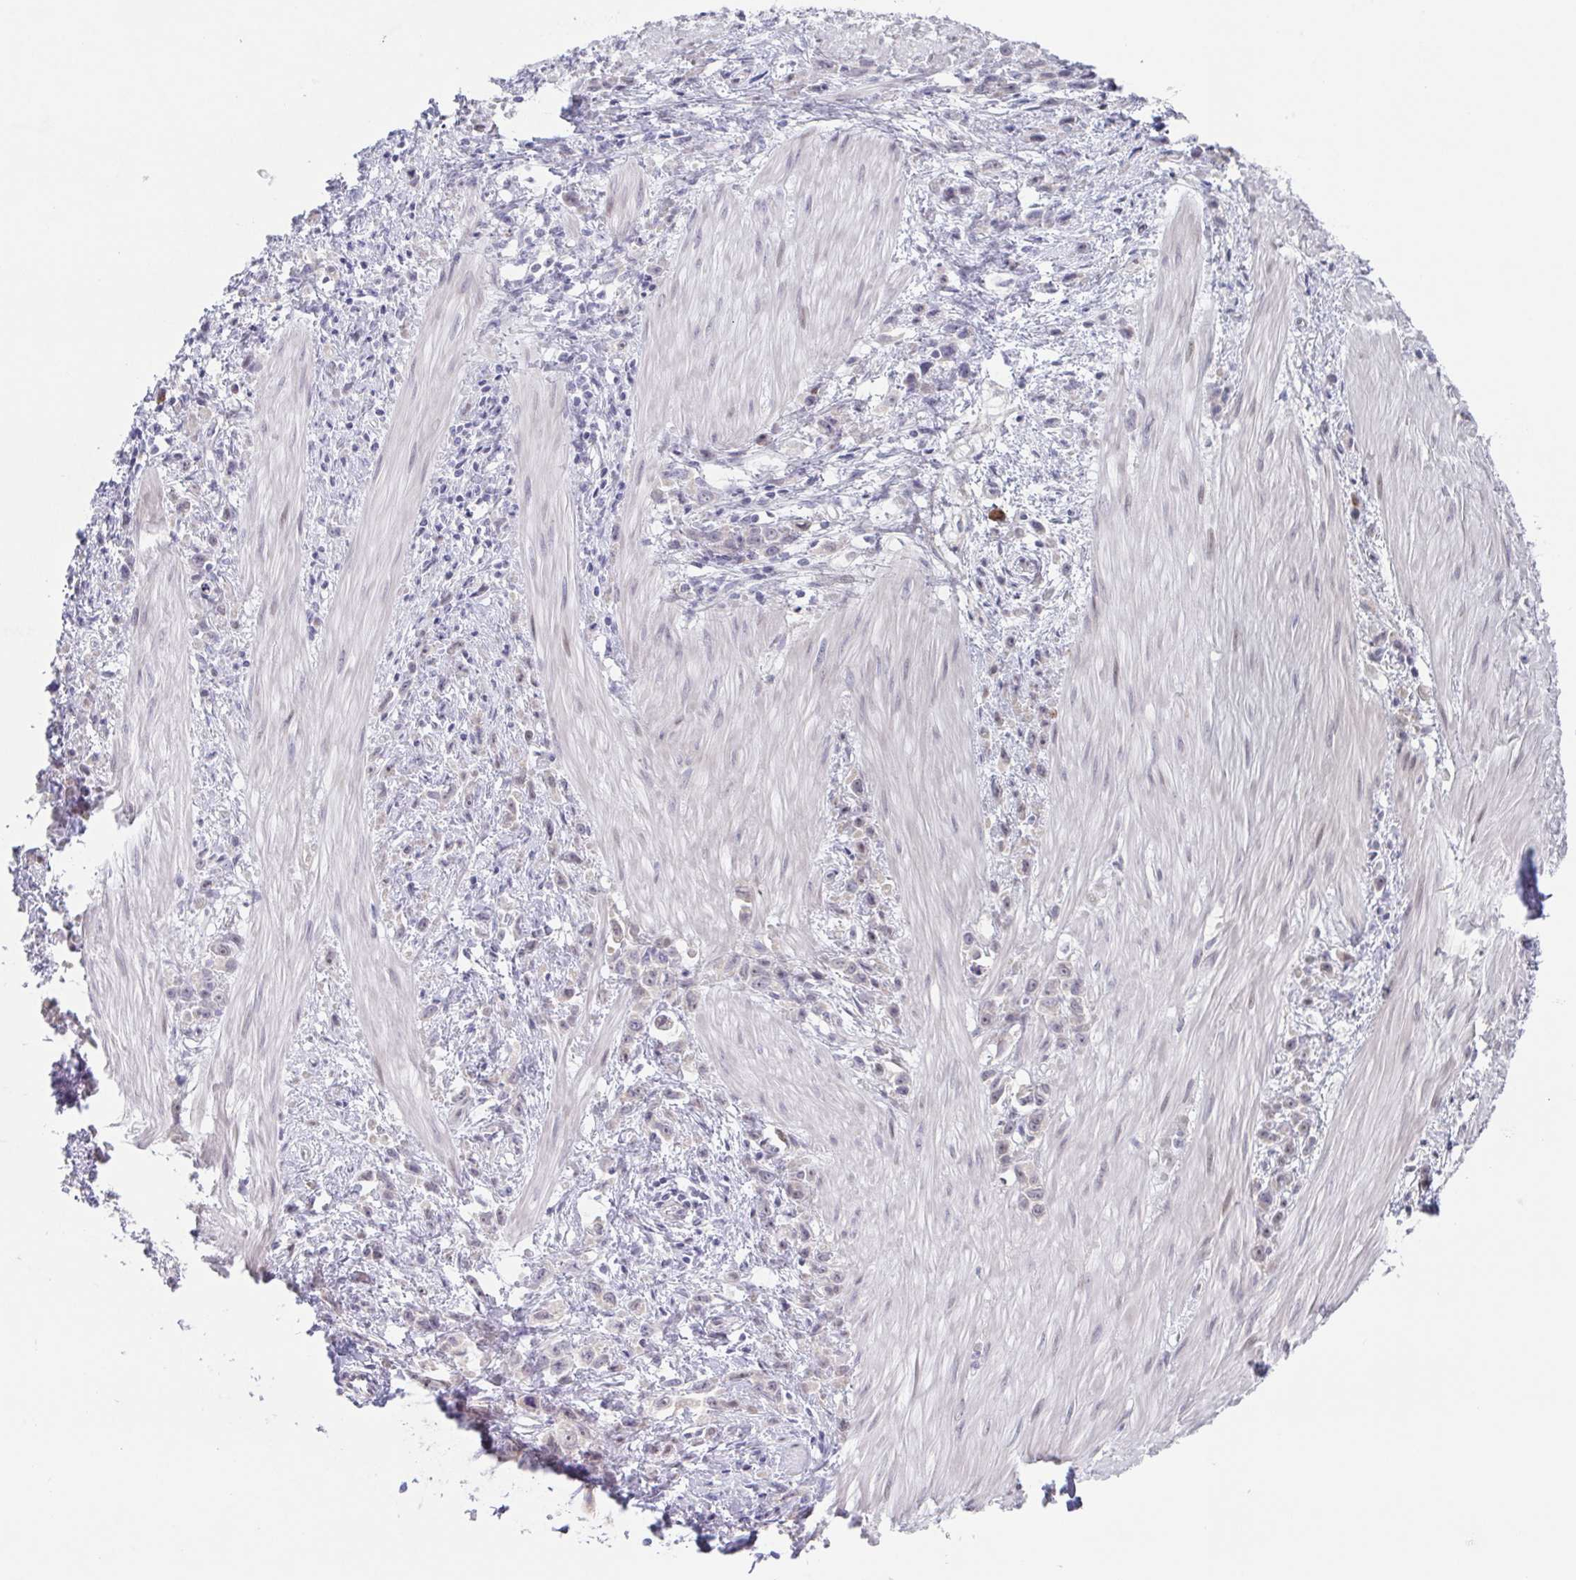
{"staining": {"intensity": "negative", "quantity": "none", "location": "none"}, "tissue": "stomach cancer", "cell_type": "Tumor cells", "image_type": "cancer", "snomed": [{"axis": "morphology", "description": "Adenocarcinoma, NOS"}, {"axis": "topography", "description": "Stomach"}], "caption": "IHC histopathology image of human stomach cancer (adenocarcinoma) stained for a protein (brown), which exhibits no staining in tumor cells.", "gene": "POU2F3", "patient": {"sex": "male", "age": 47}}